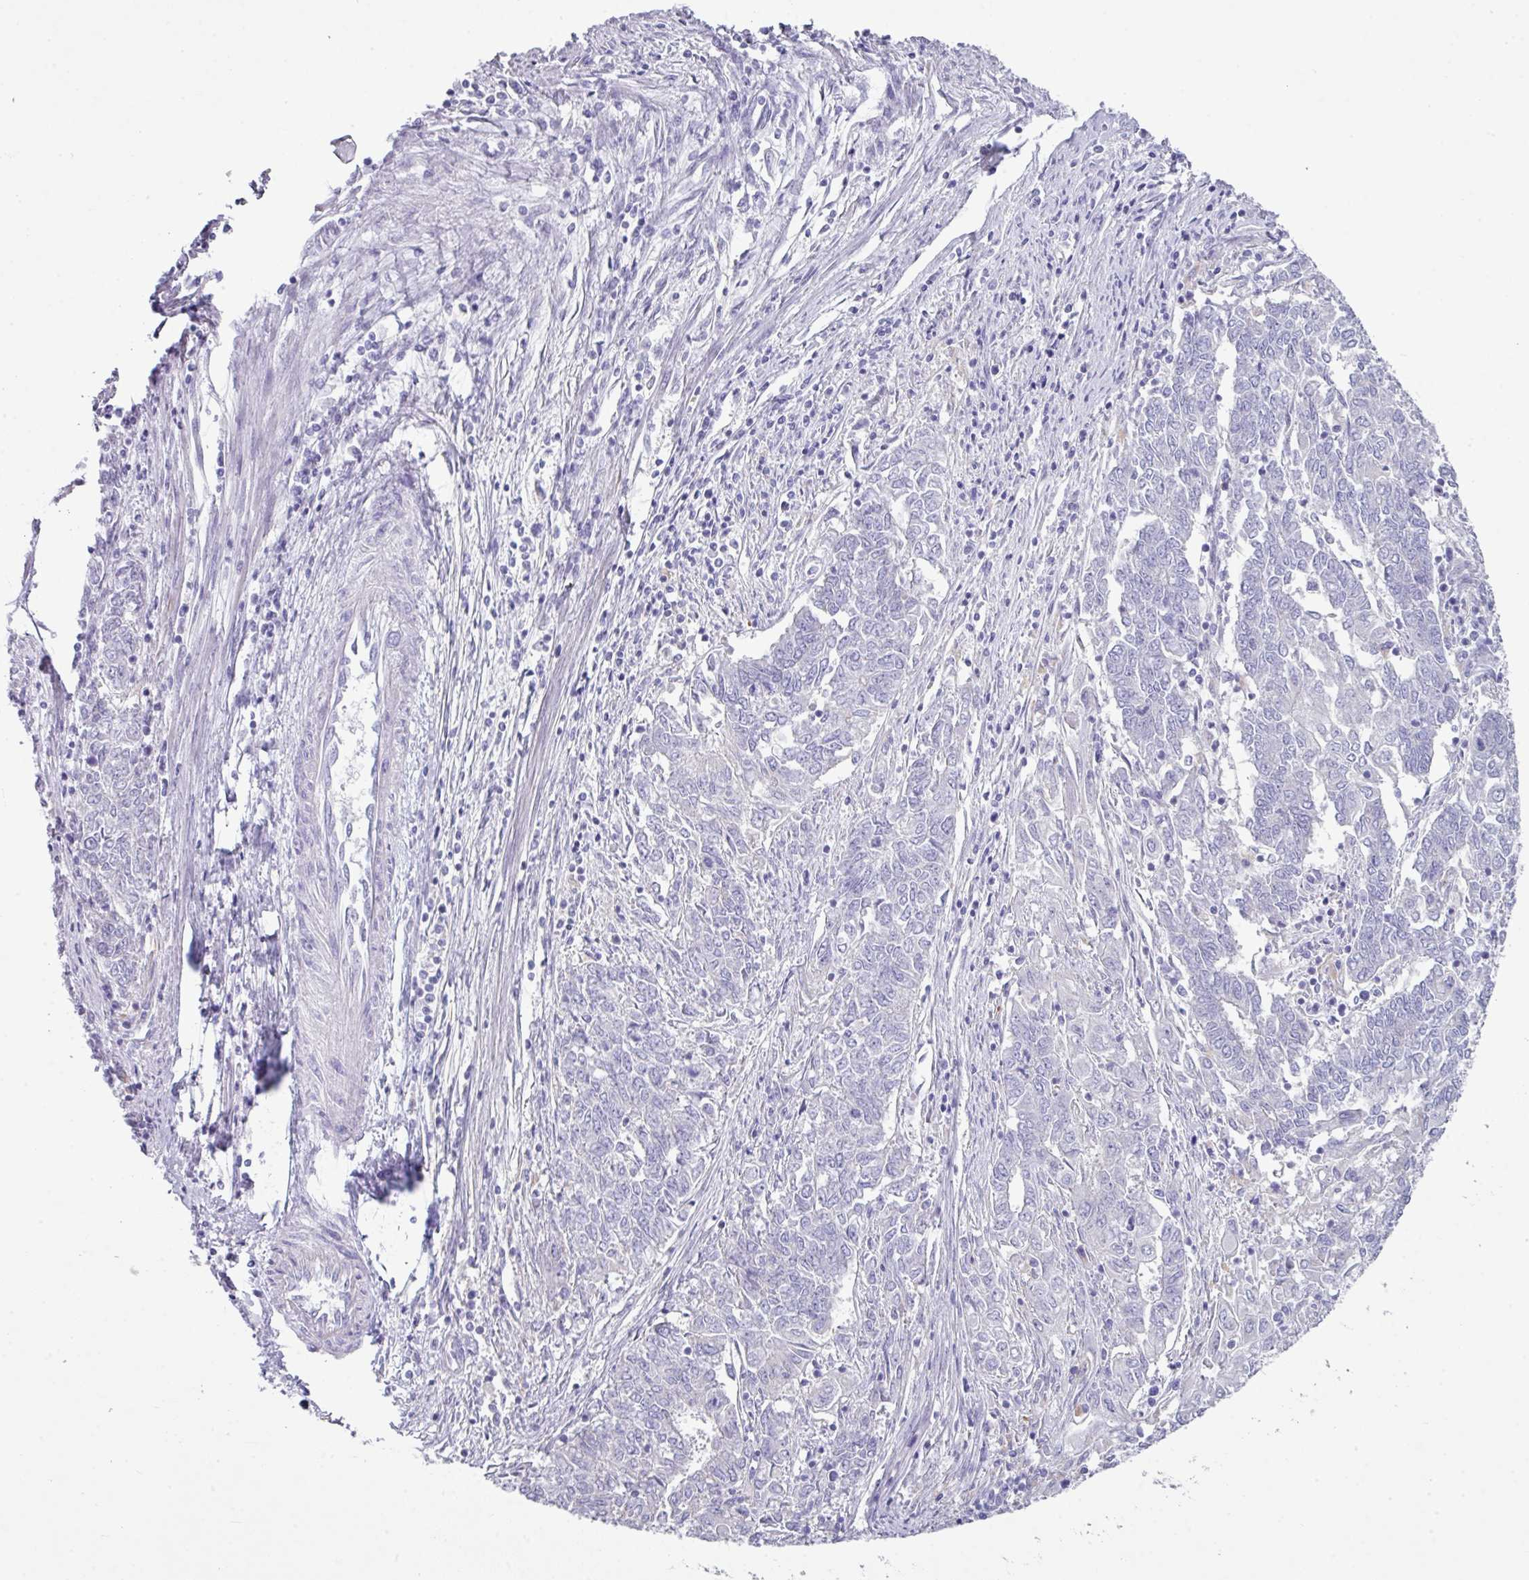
{"staining": {"intensity": "negative", "quantity": "none", "location": "none"}, "tissue": "endometrial cancer", "cell_type": "Tumor cells", "image_type": "cancer", "snomed": [{"axis": "morphology", "description": "Adenocarcinoma, NOS"}, {"axis": "topography", "description": "Endometrium"}], "caption": "Tumor cells are negative for protein expression in human endometrial cancer.", "gene": "ABCC5", "patient": {"sex": "female", "age": 54}}